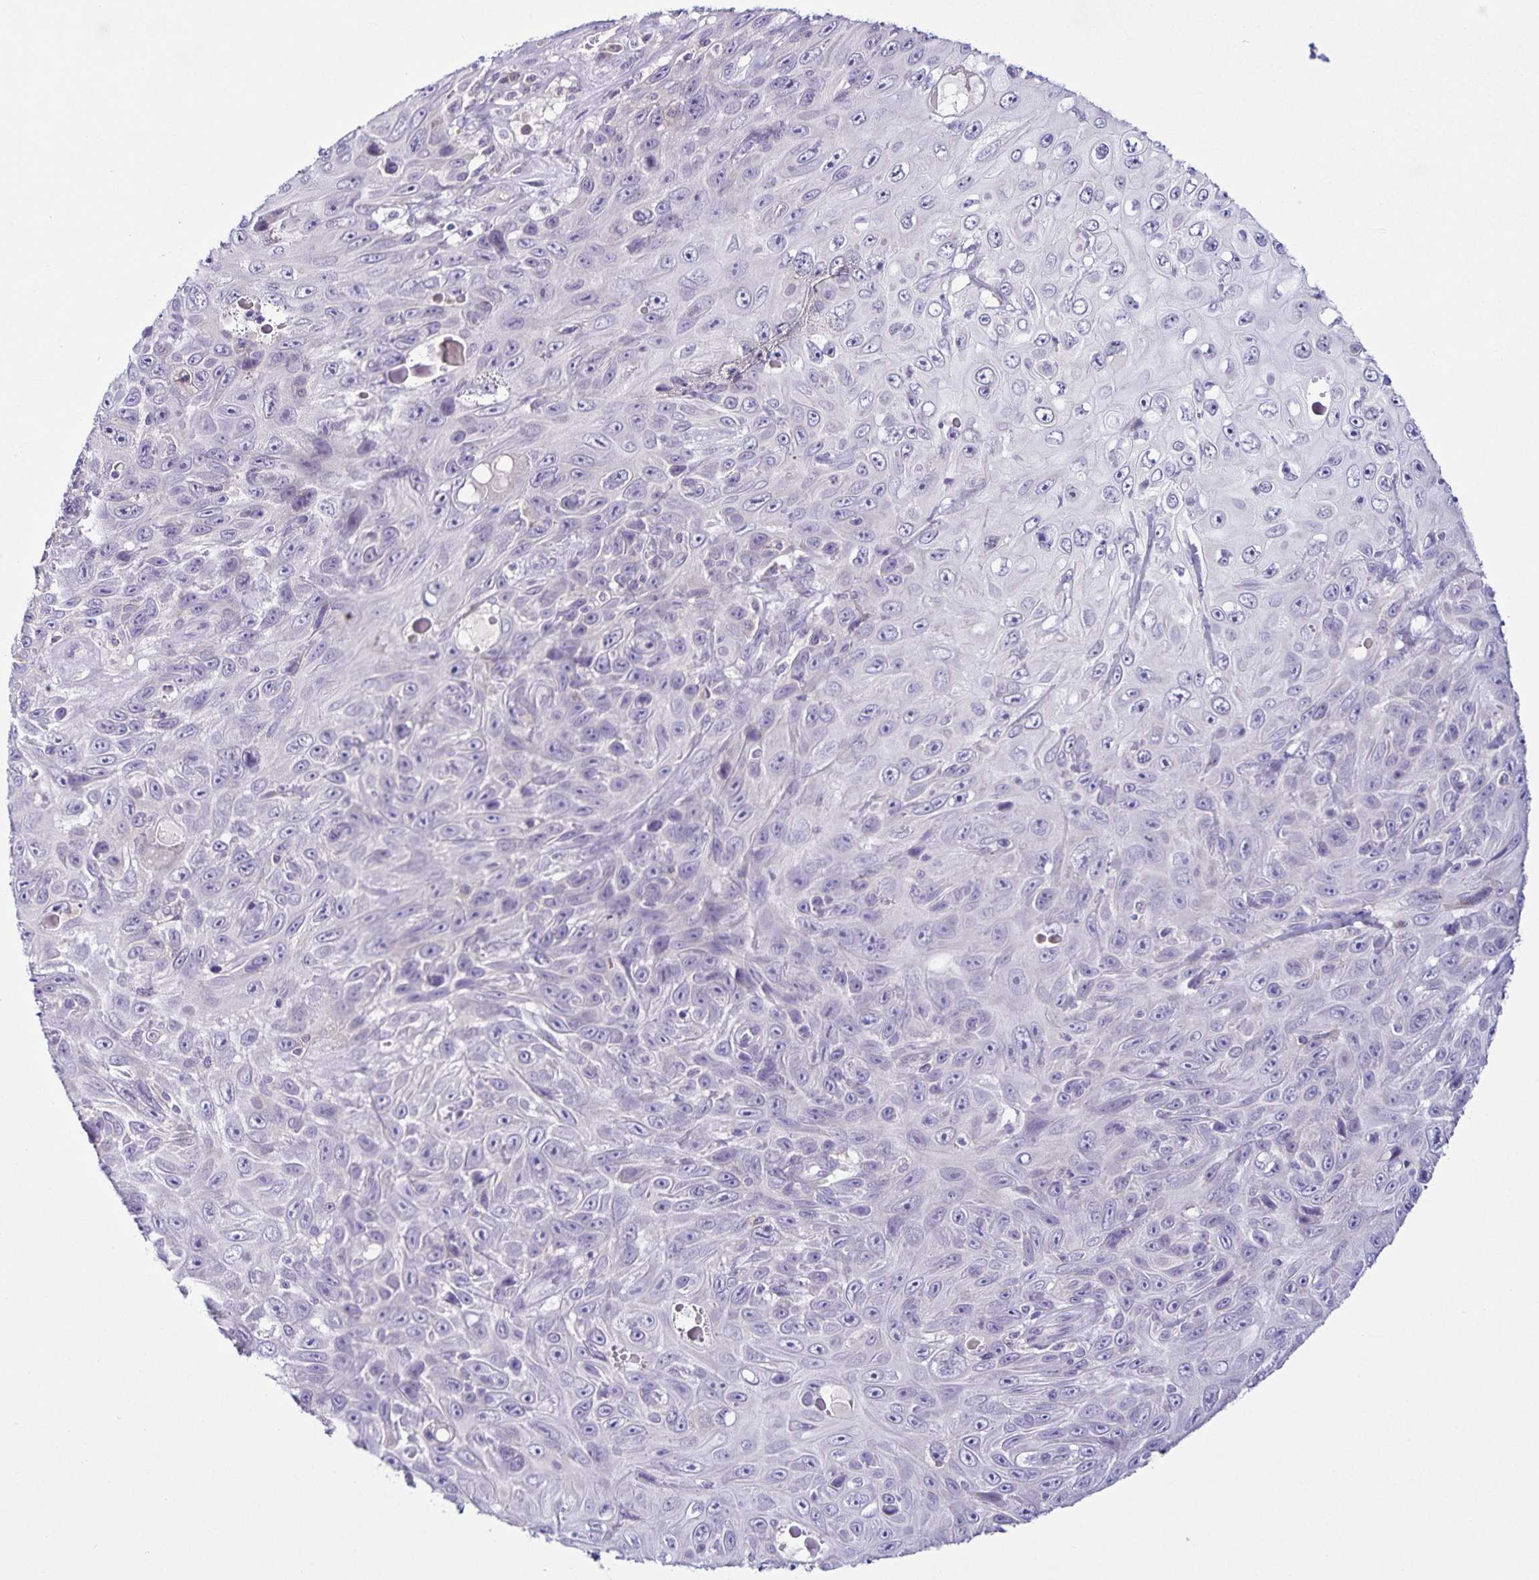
{"staining": {"intensity": "negative", "quantity": "none", "location": "none"}, "tissue": "skin cancer", "cell_type": "Tumor cells", "image_type": "cancer", "snomed": [{"axis": "morphology", "description": "Squamous cell carcinoma, NOS"}, {"axis": "topography", "description": "Skin"}], "caption": "A micrograph of skin cancer (squamous cell carcinoma) stained for a protein exhibits no brown staining in tumor cells. (DAB (3,3'-diaminobenzidine) immunohistochemistry (IHC), high magnification).", "gene": "STPG4", "patient": {"sex": "male", "age": 82}}